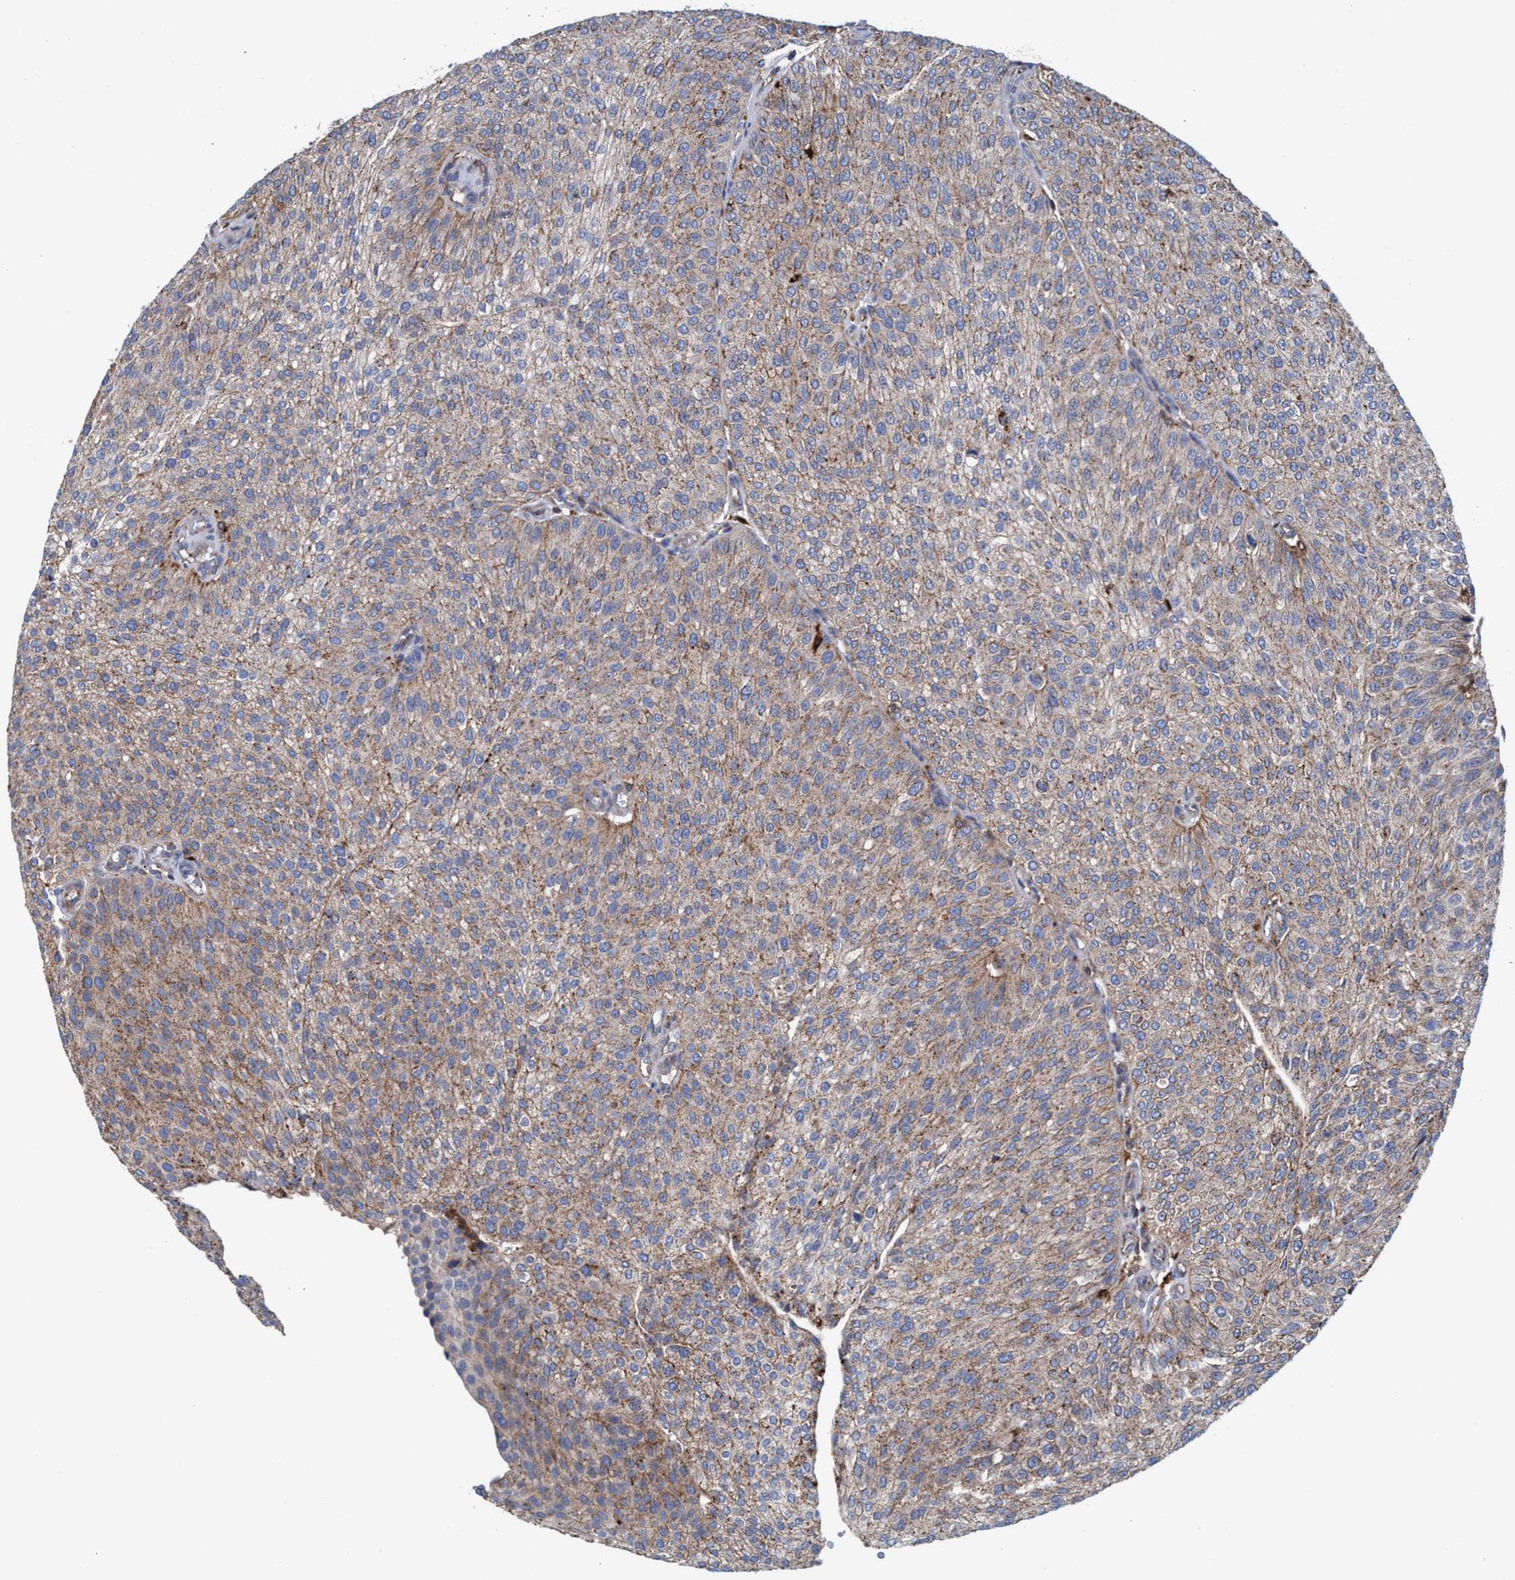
{"staining": {"intensity": "moderate", "quantity": ">75%", "location": "cytoplasmic/membranous"}, "tissue": "urothelial cancer", "cell_type": "Tumor cells", "image_type": "cancer", "snomed": [{"axis": "morphology", "description": "Urothelial carcinoma, Low grade"}, {"axis": "topography", "description": "Smooth muscle"}, {"axis": "topography", "description": "Urinary bladder"}], "caption": "Urothelial carcinoma (low-grade) stained with immunohistochemistry (IHC) demonstrates moderate cytoplasmic/membranous positivity in approximately >75% of tumor cells. The protein of interest is shown in brown color, while the nuclei are stained blue.", "gene": "TRIM65", "patient": {"sex": "male", "age": 60}}